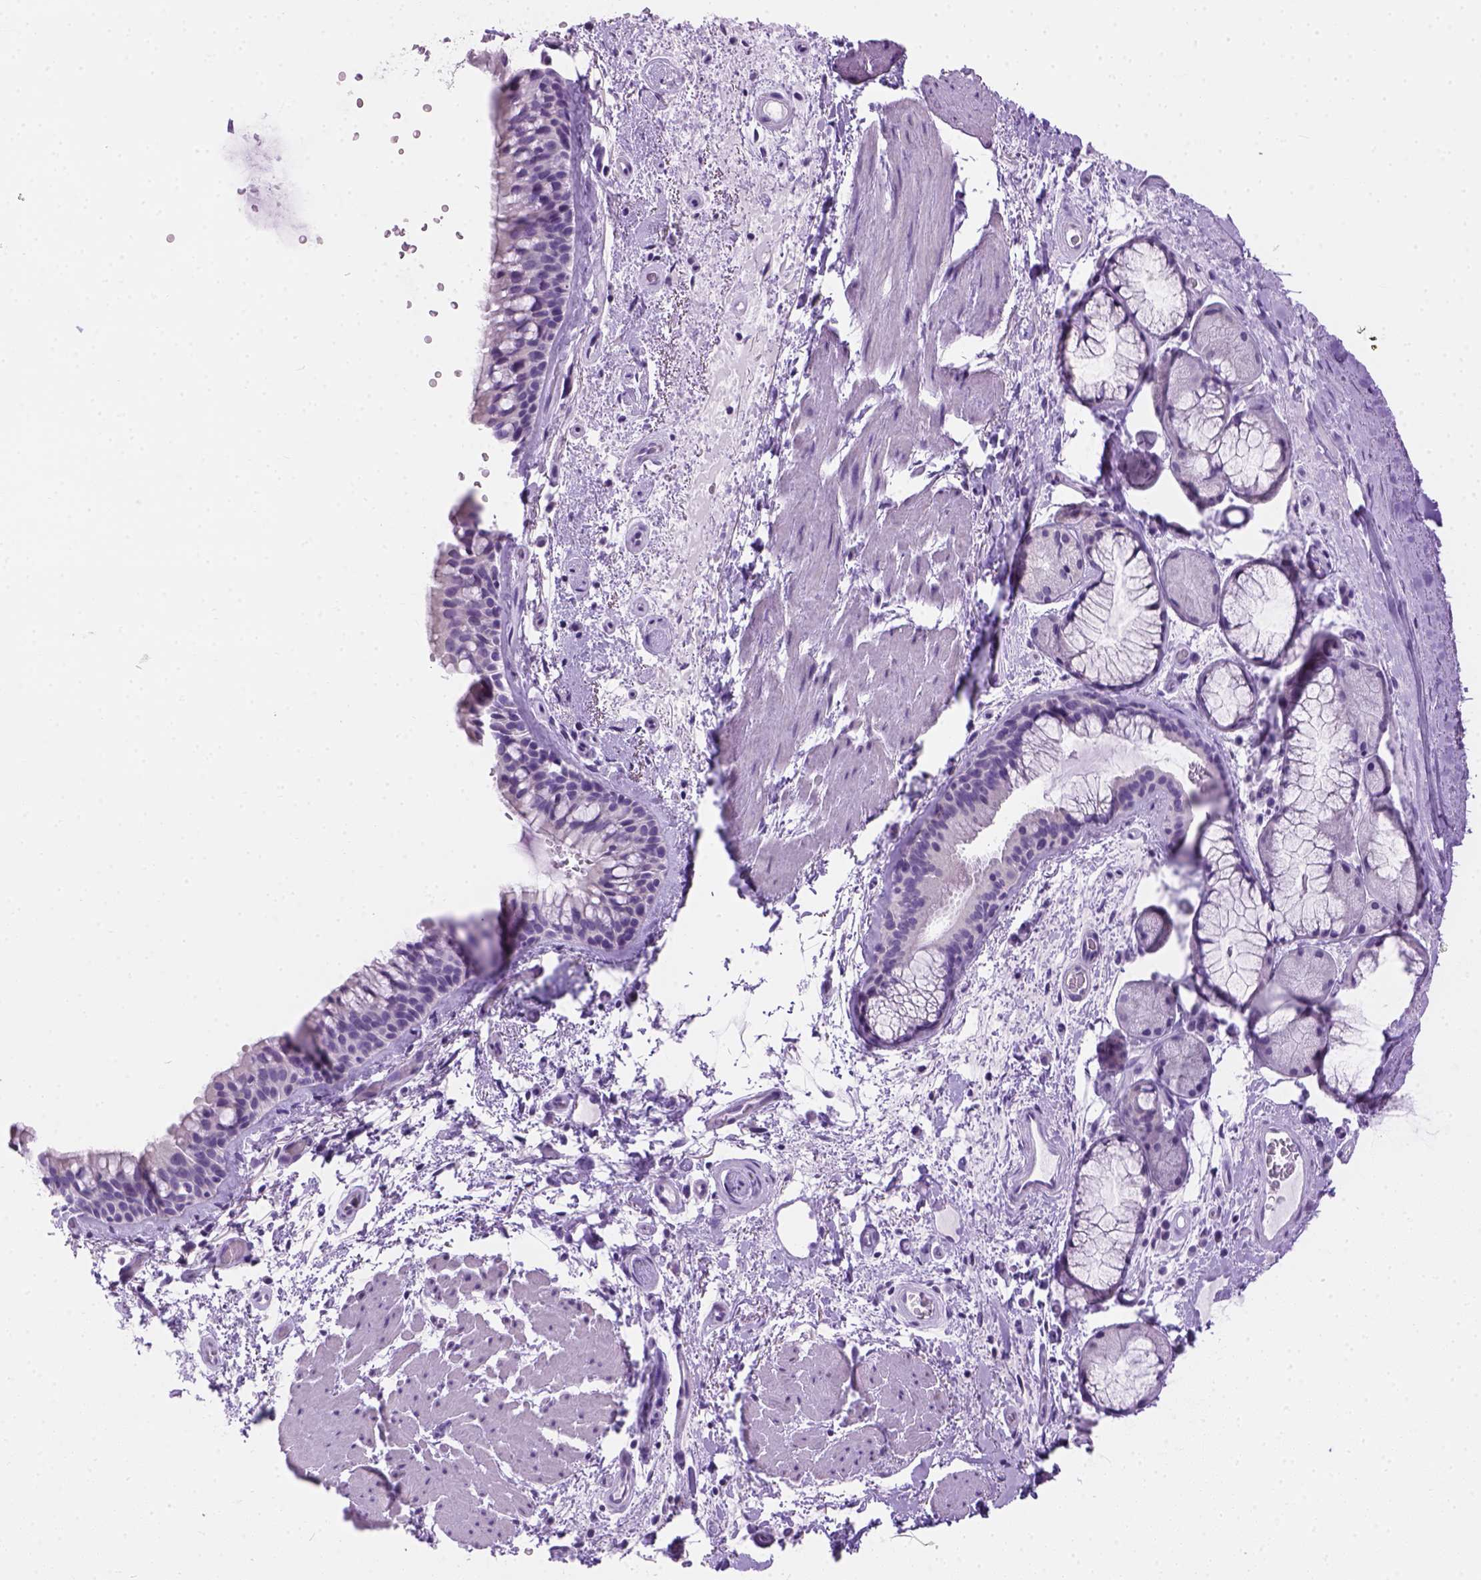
{"staining": {"intensity": "negative", "quantity": "none", "location": "none"}, "tissue": "bronchus", "cell_type": "Respiratory epithelial cells", "image_type": "normal", "snomed": [{"axis": "morphology", "description": "Normal tissue, NOS"}, {"axis": "topography", "description": "Bronchus"}], "caption": "IHC histopathology image of benign bronchus: human bronchus stained with DAB displays no significant protein positivity in respiratory epithelial cells. (Immunohistochemistry, brightfield microscopy, high magnification).", "gene": "TMEM38A", "patient": {"sex": "male", "age": 48}}